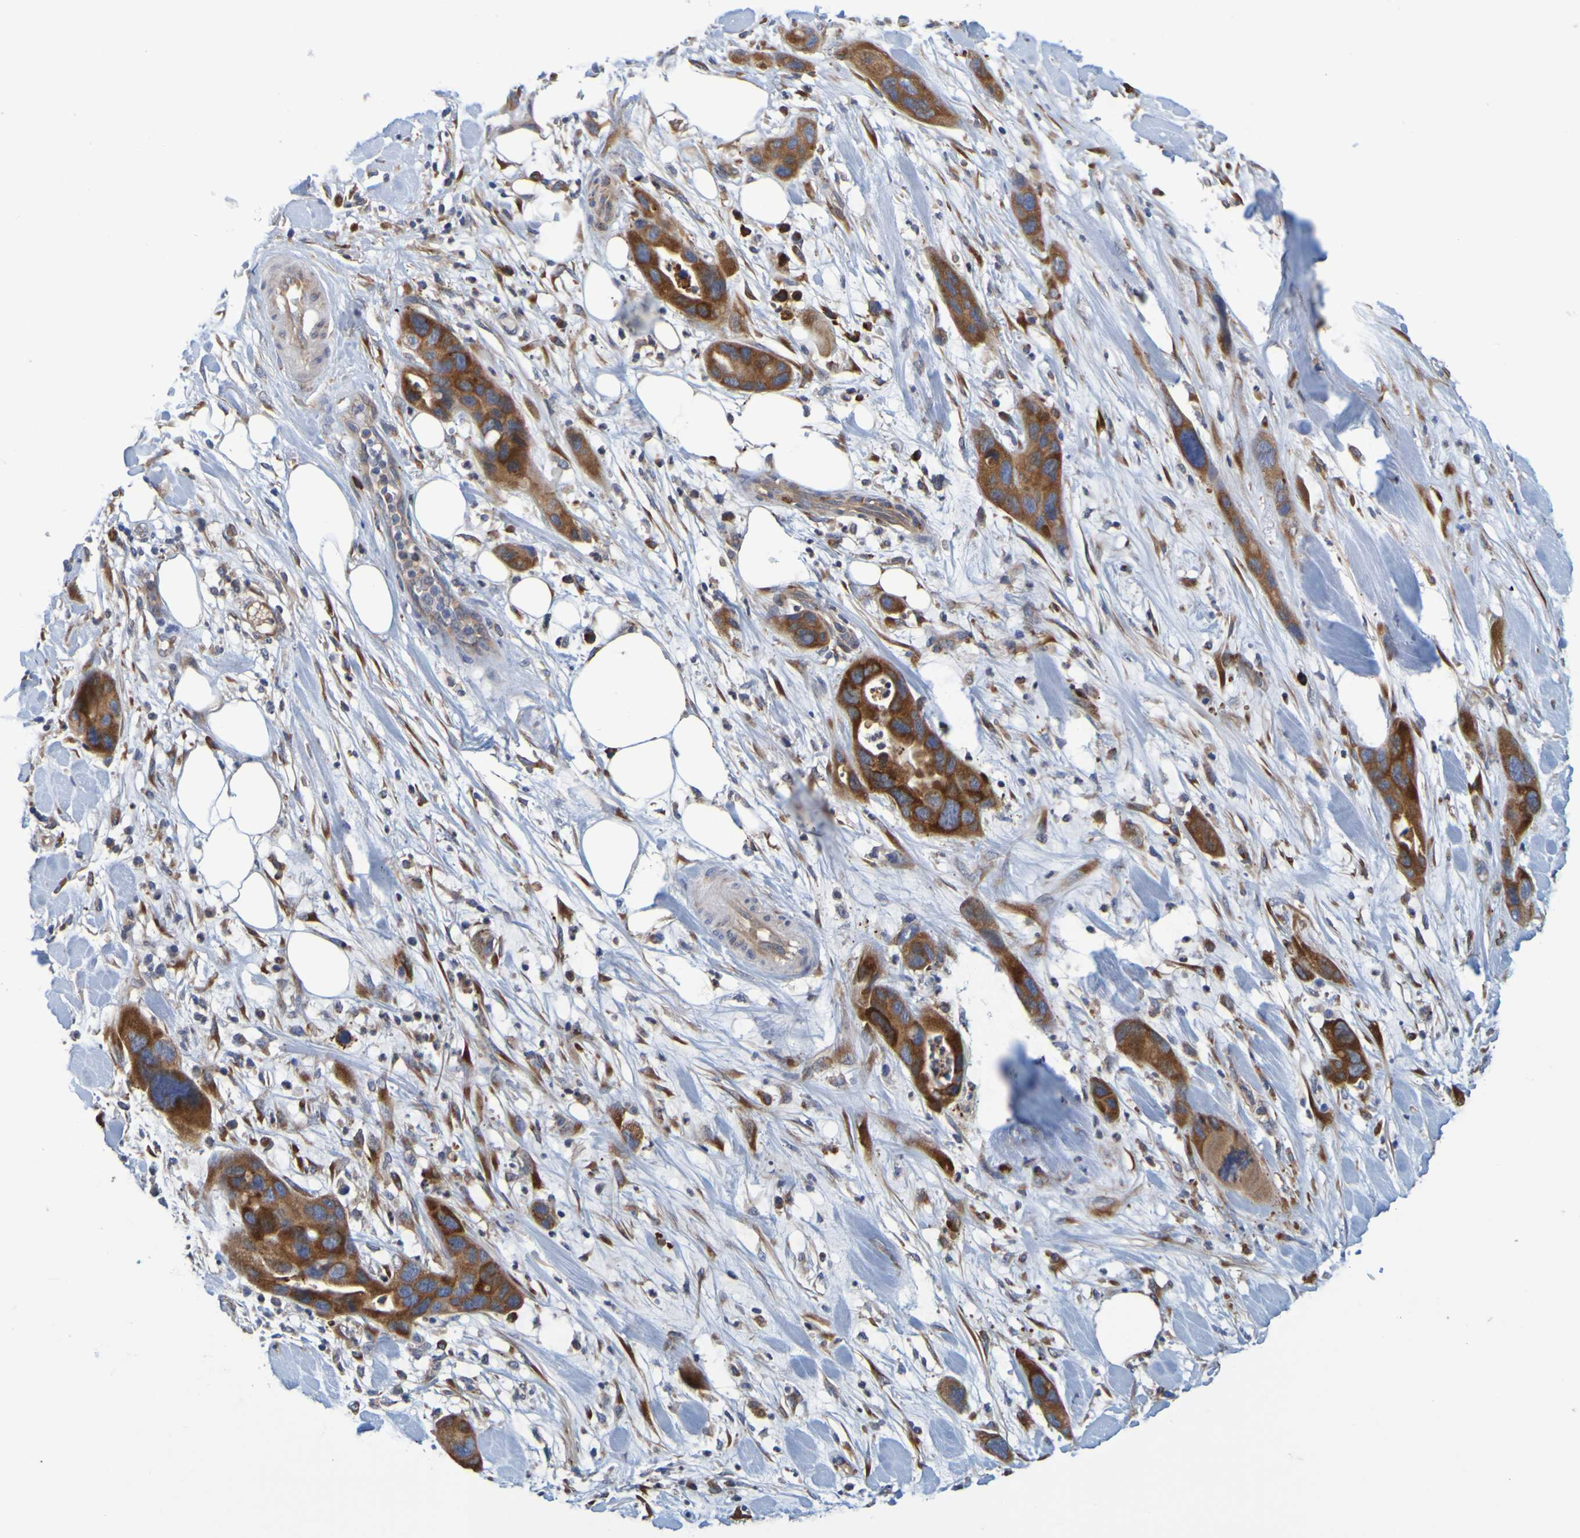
{"staining": {"intensity": "strong", "quantity": ">75%", "location": "cytoplasmic/membranous"}, "tissue": "pancreatic cancer", "cell_type": "Tumor cells", "image_type": "cancer", "snomed": [{"axis": "morphology", "description": "Adenocarcinoma, NOS"}, {"axis": "topography", "description": "Pancreas"}], "caption": "This image reveals pancreatic cancer (adenocarcinoma) stained with immunohistochemistry to label a protein in brown. The cytoplasmic/membranous of tumor cells show strong positivity for the protein. Nuclei are counter-stained blue.", "gene": "SIL1", "patient": {"sex": "female", "age": 71}}